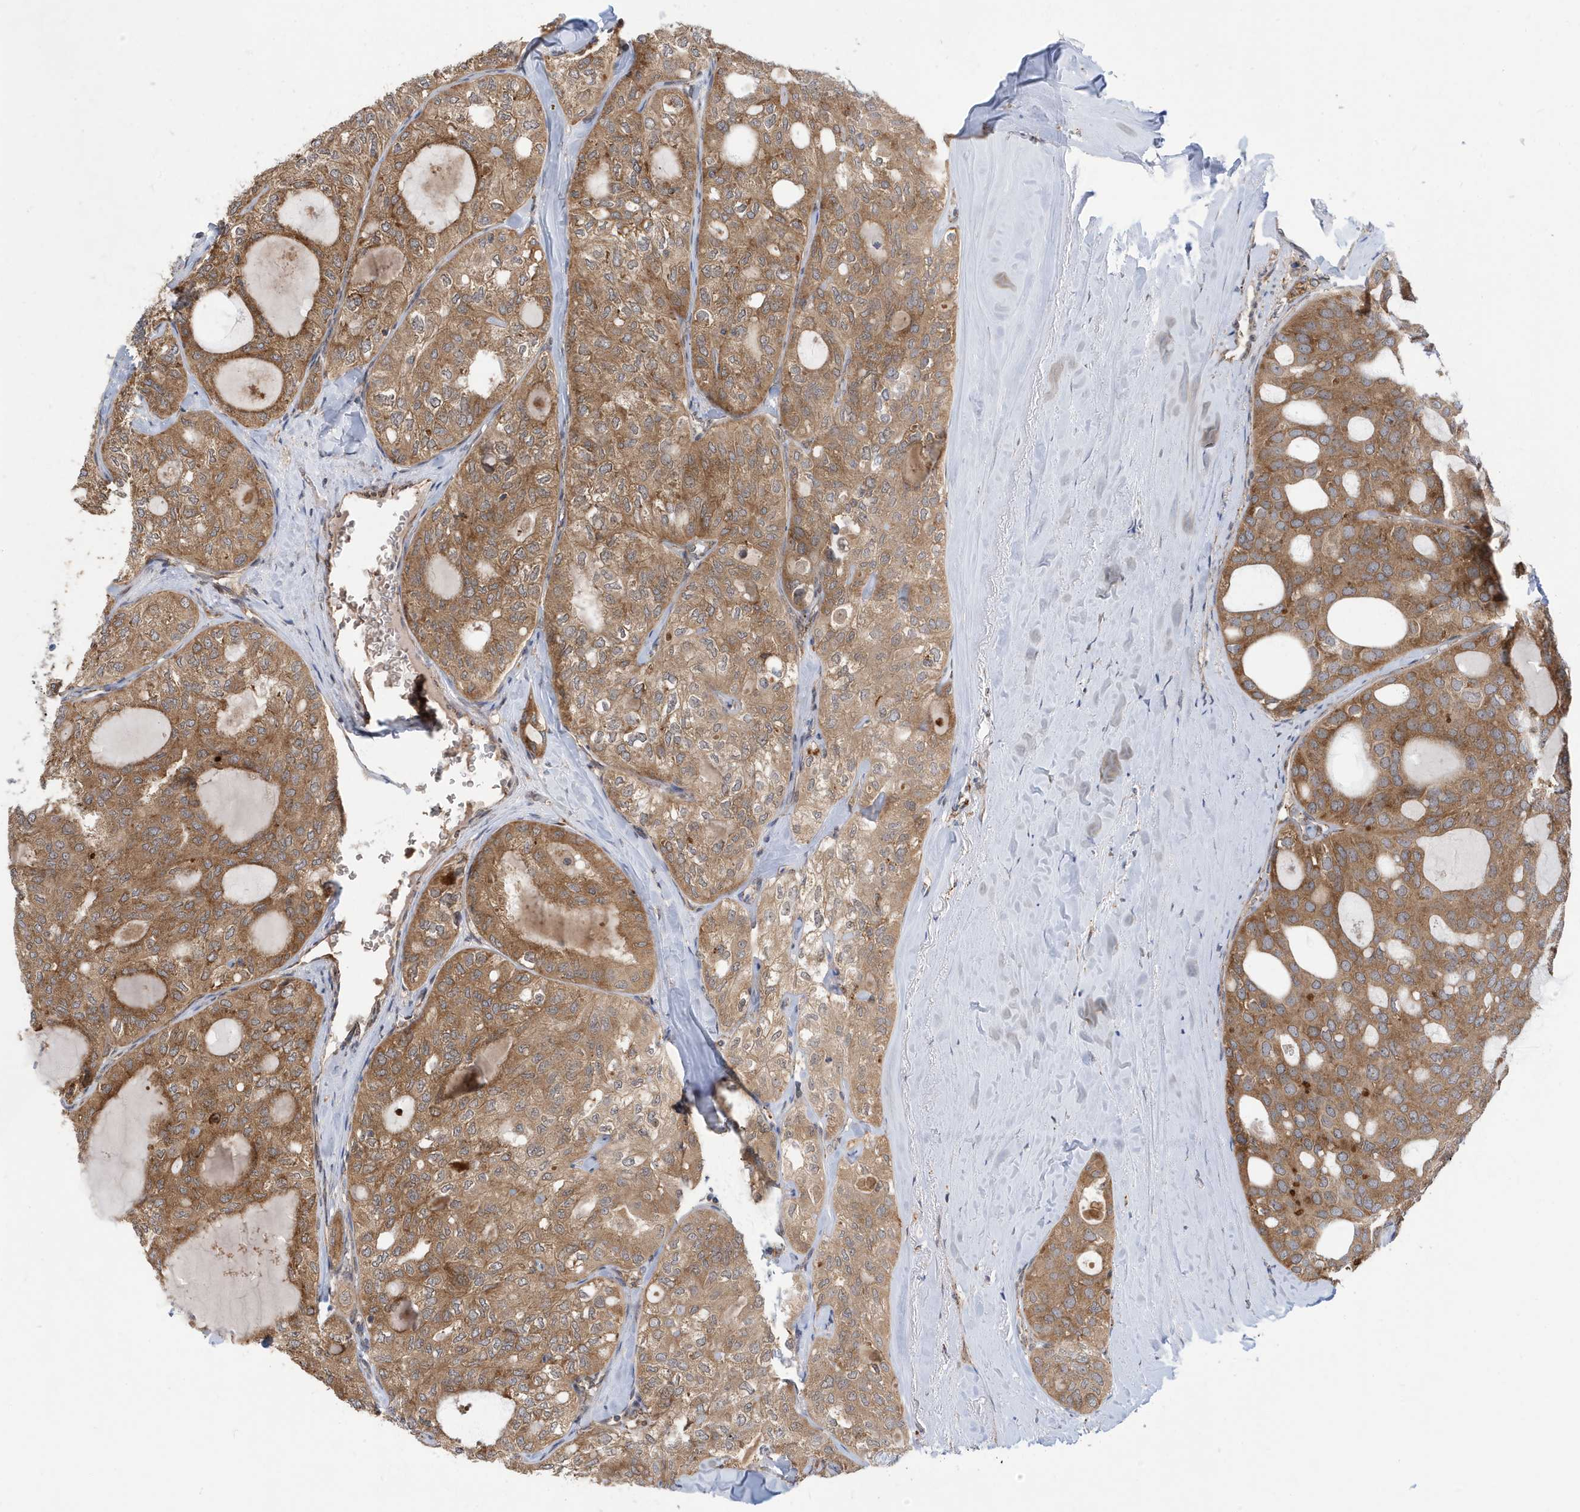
{"staining": {"intensity": "moderate", "quantity": ">75%", "location": "cytoplasmic/membranous"}, "tissue": "thyroid cancer", "cell_type": "Tumor cells", "image_type": "cancer", "snomed": [{"axis": "morphology", "description": "Follicular adenoma carcinoma, NOS"}, {"axis": "topography", "description": "Thyroid gland"}], "caption": "Immunohistochemical staining of thyroid cancer (follicular adenoma carcinoma) demonstrates medium levels of moderate cytoplasmic/membranous expression in about >75% of tumor cells.", "gene": "ZNF507", "patient": {"sex": "male", "age": 75}}